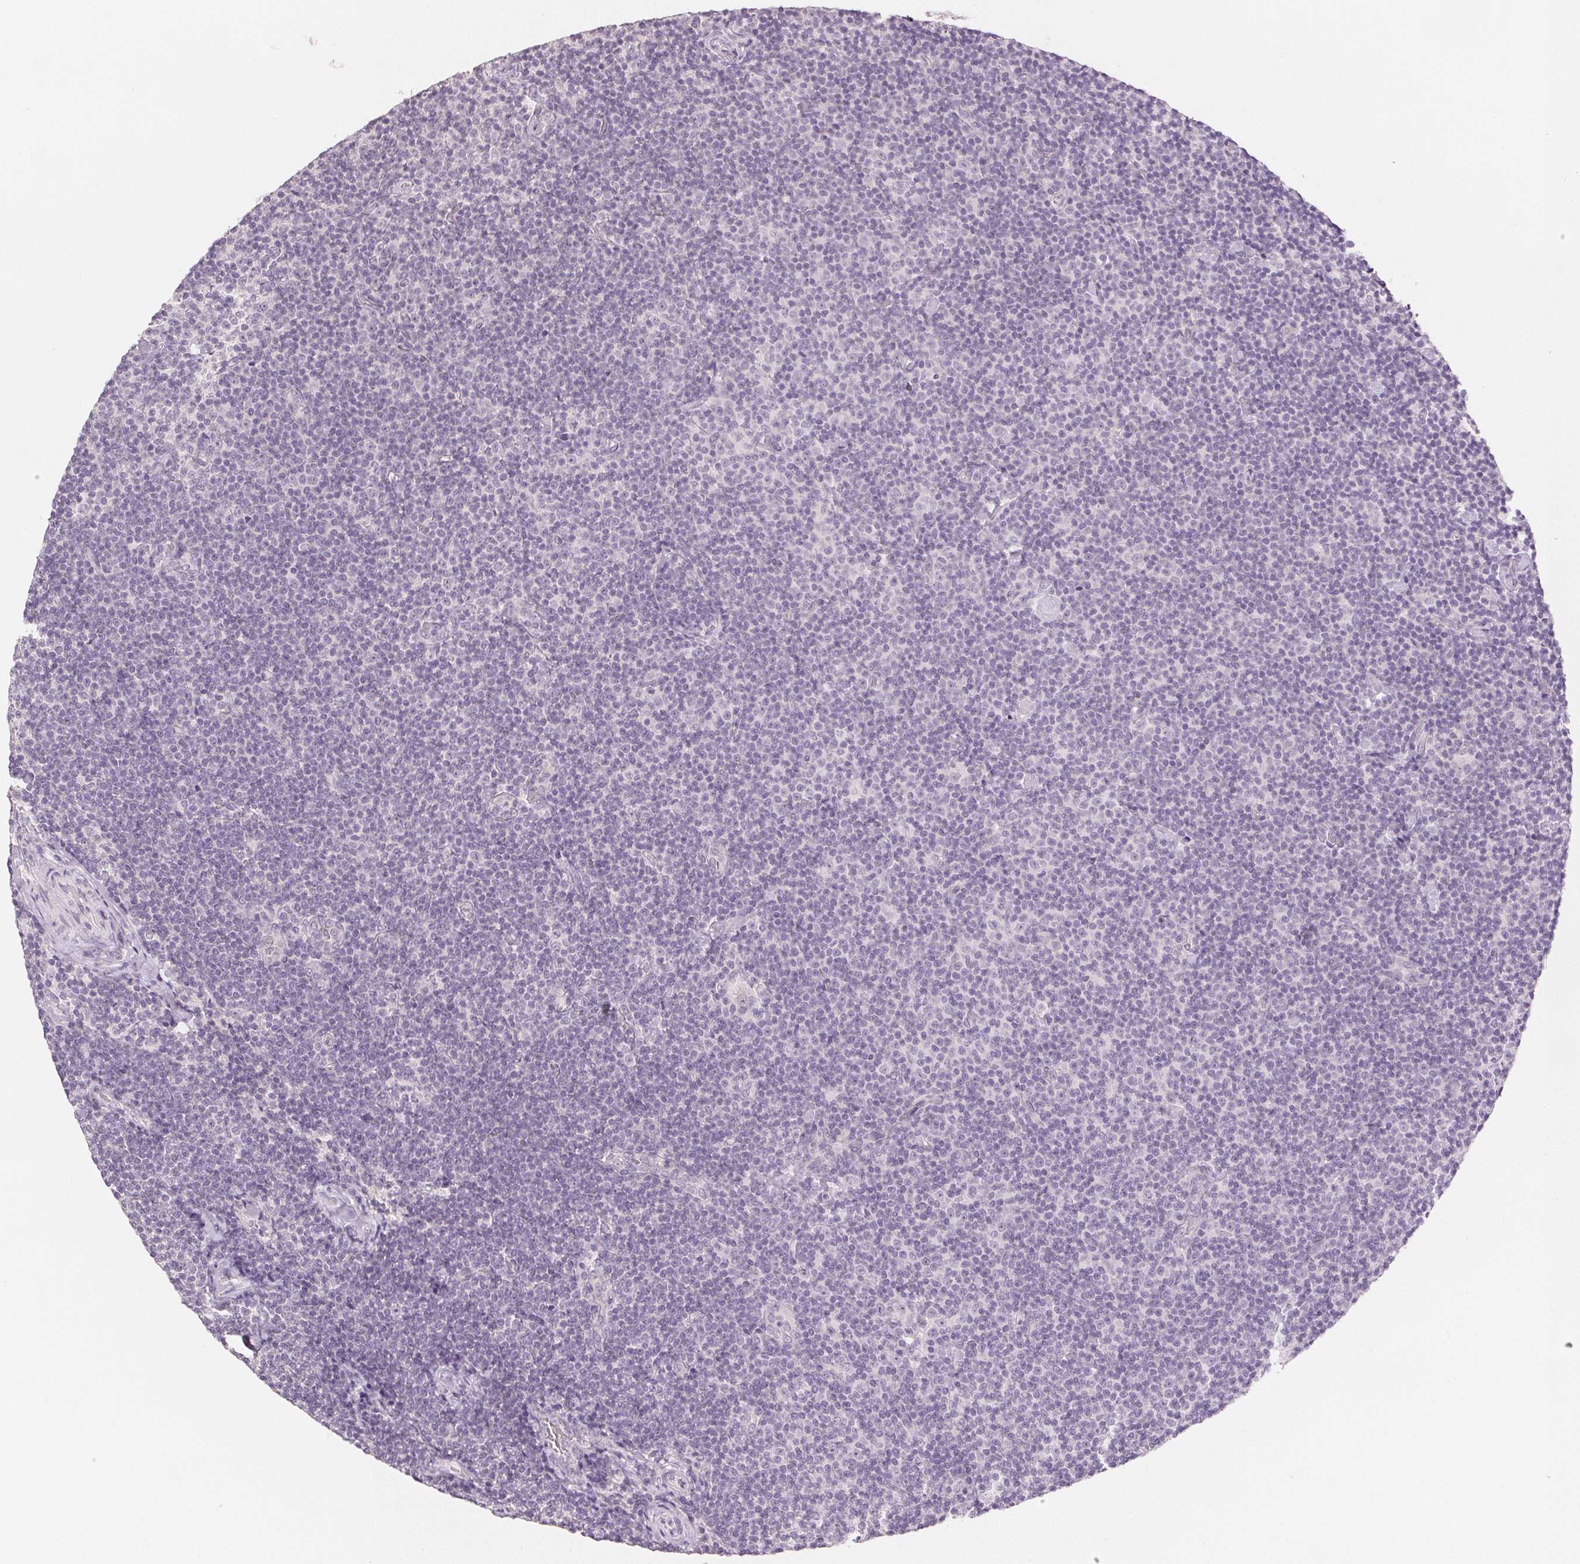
{"staining": {"intensity": "negative", "quantity": "none", "location": "none"}, "tissue": "lymphoma", "cell_type": "Tumor cells", "image_type": "cancer", "snomed": [{"axis": "morphology", "description": "Malignant lymphoma, non-Hodgkin's type, Low grade"}, {"axis": "topography", "description": "Lymph node"}], "caption": "Immunohistochemistry (IHC) micrograph of neoplastic tissue: lymphoma stained with DAB displays no significant protein positivity in tumor cells.", "gene": "SLC27A5", "patient": {"sex": "male", "age": 81}}